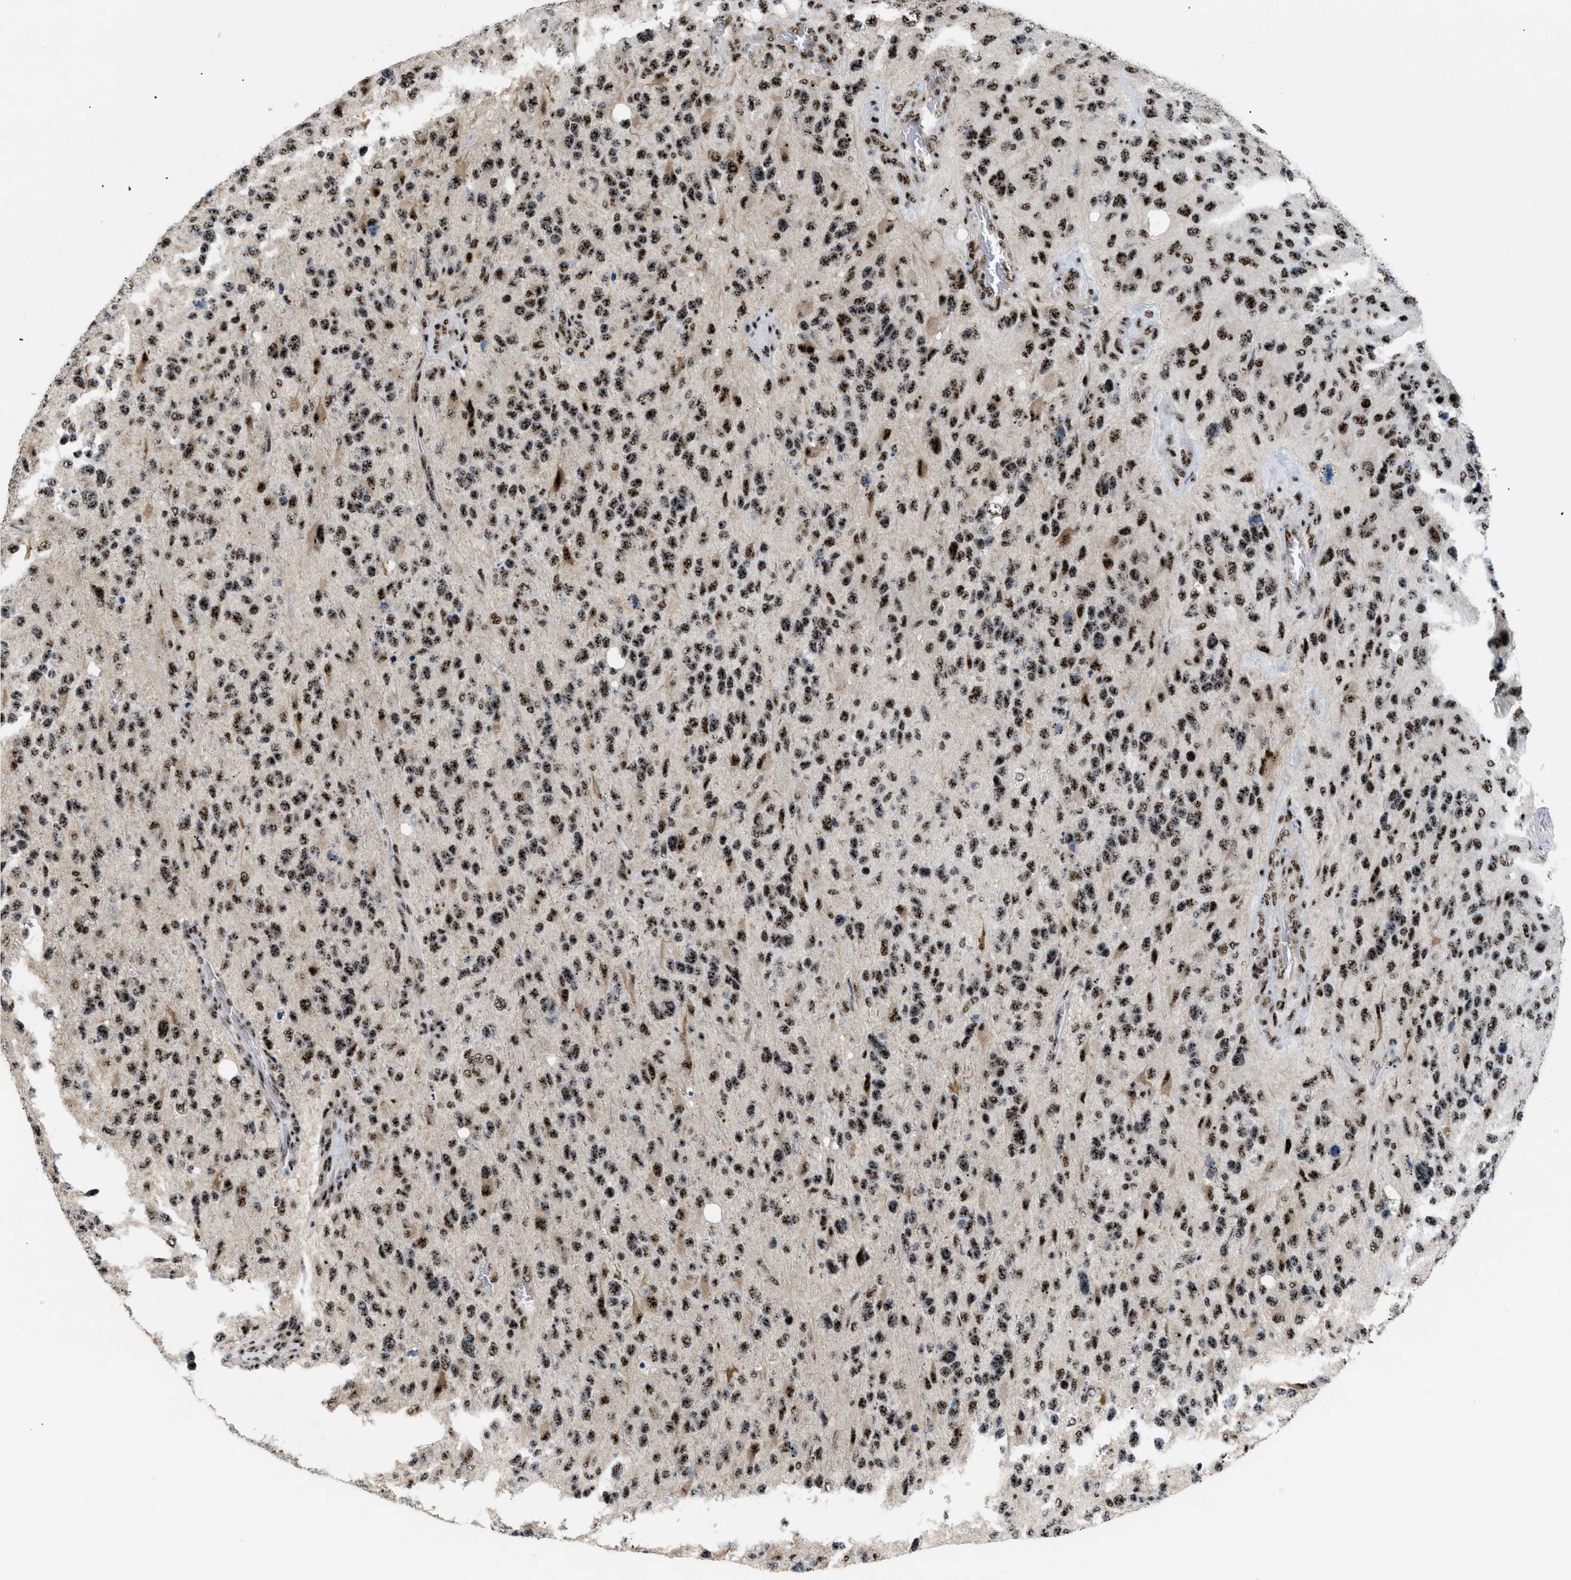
{"staining": {"intensity": "strong", "quantity": ">75%", "location": "nuclear"}, "tissue": "glioma", "cell_type": "Tumor cells", "image_type": "cancer", "snomed": [{"axis": "morphology", "description": "Glioma, malignant, High grade"}, {"axis": "topography", "description": "Brain"}], "caption": "Immunohistochemical staining of human high-grade glioma (malignant) shows high levels of strong nuclear staining in approximately >75% of tumor cells. Using DAB (3,3'-diaminobenzidine) (brown) and hematoxylin (blue) stains, captured at high magnification using brightfield microscopy.", "gene": "CDR2", "patient": {"sex": "female", "age": 58}}